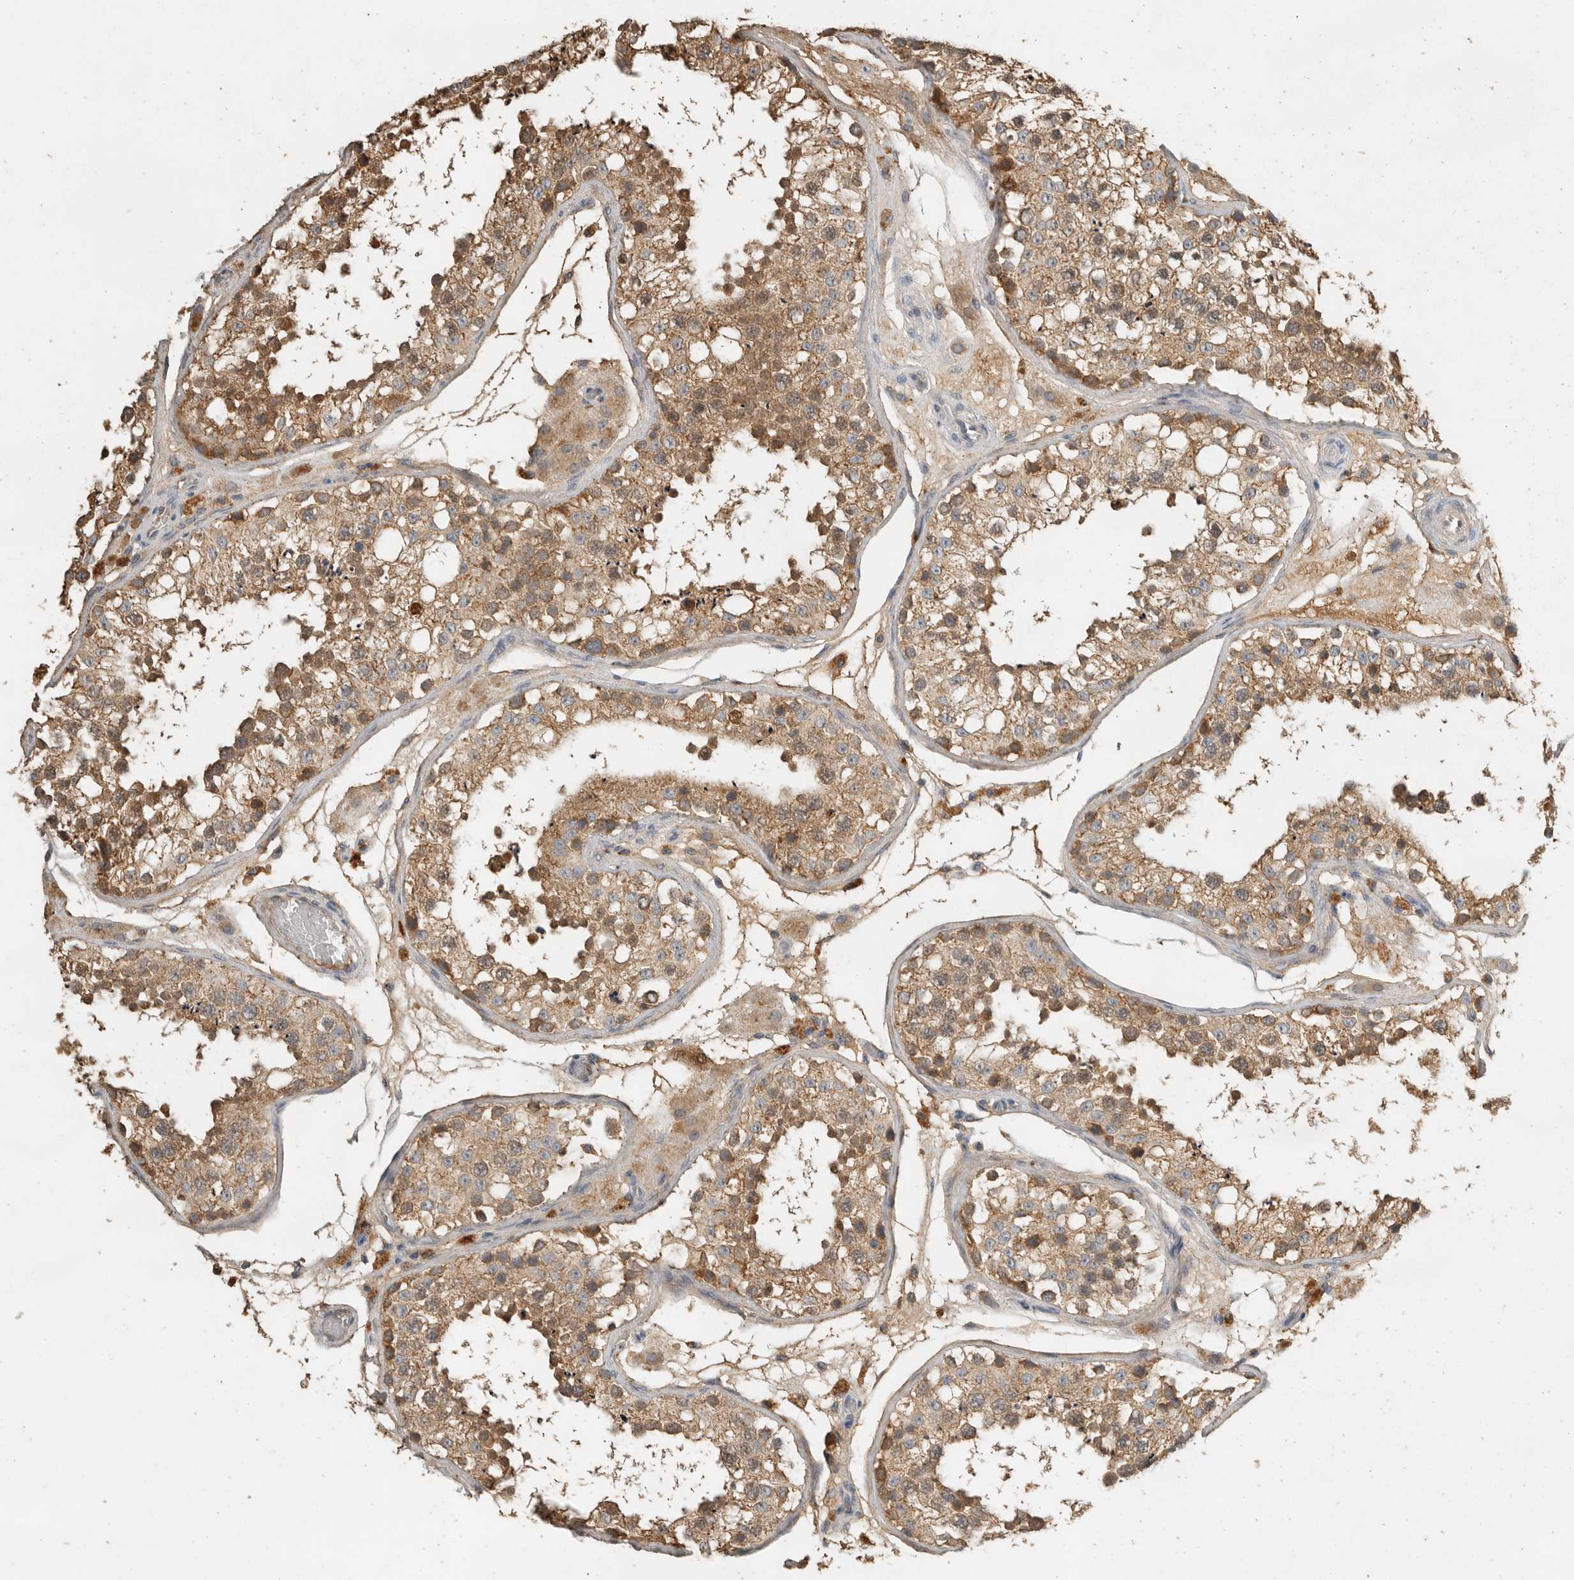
{"staining": {"intensity": "moderate", "quantity": ">75%", "location": "cytoplasmic/membranous"}, "tissue": "testis", "cell_type": "Cells in seminiferous ducts", "image_type": "normal", "snomed": [{"axis": "morphology", "description": "Normal tissue, NOS"}, {"axis": "topography", "description": "Testis"}, {"axis": "topography", "description": "Epididymis"}], "caption": "Immunohistochemistry (IHC) image of unremarkable human testis stained for a protein (brown), which demonstrates medium levels of moderate cytoplasmic/membranous expression in about >75% of cells in seminiferous ducts.", "gene": "CTF1", "patient": {"sex": "male", "age": 26}}